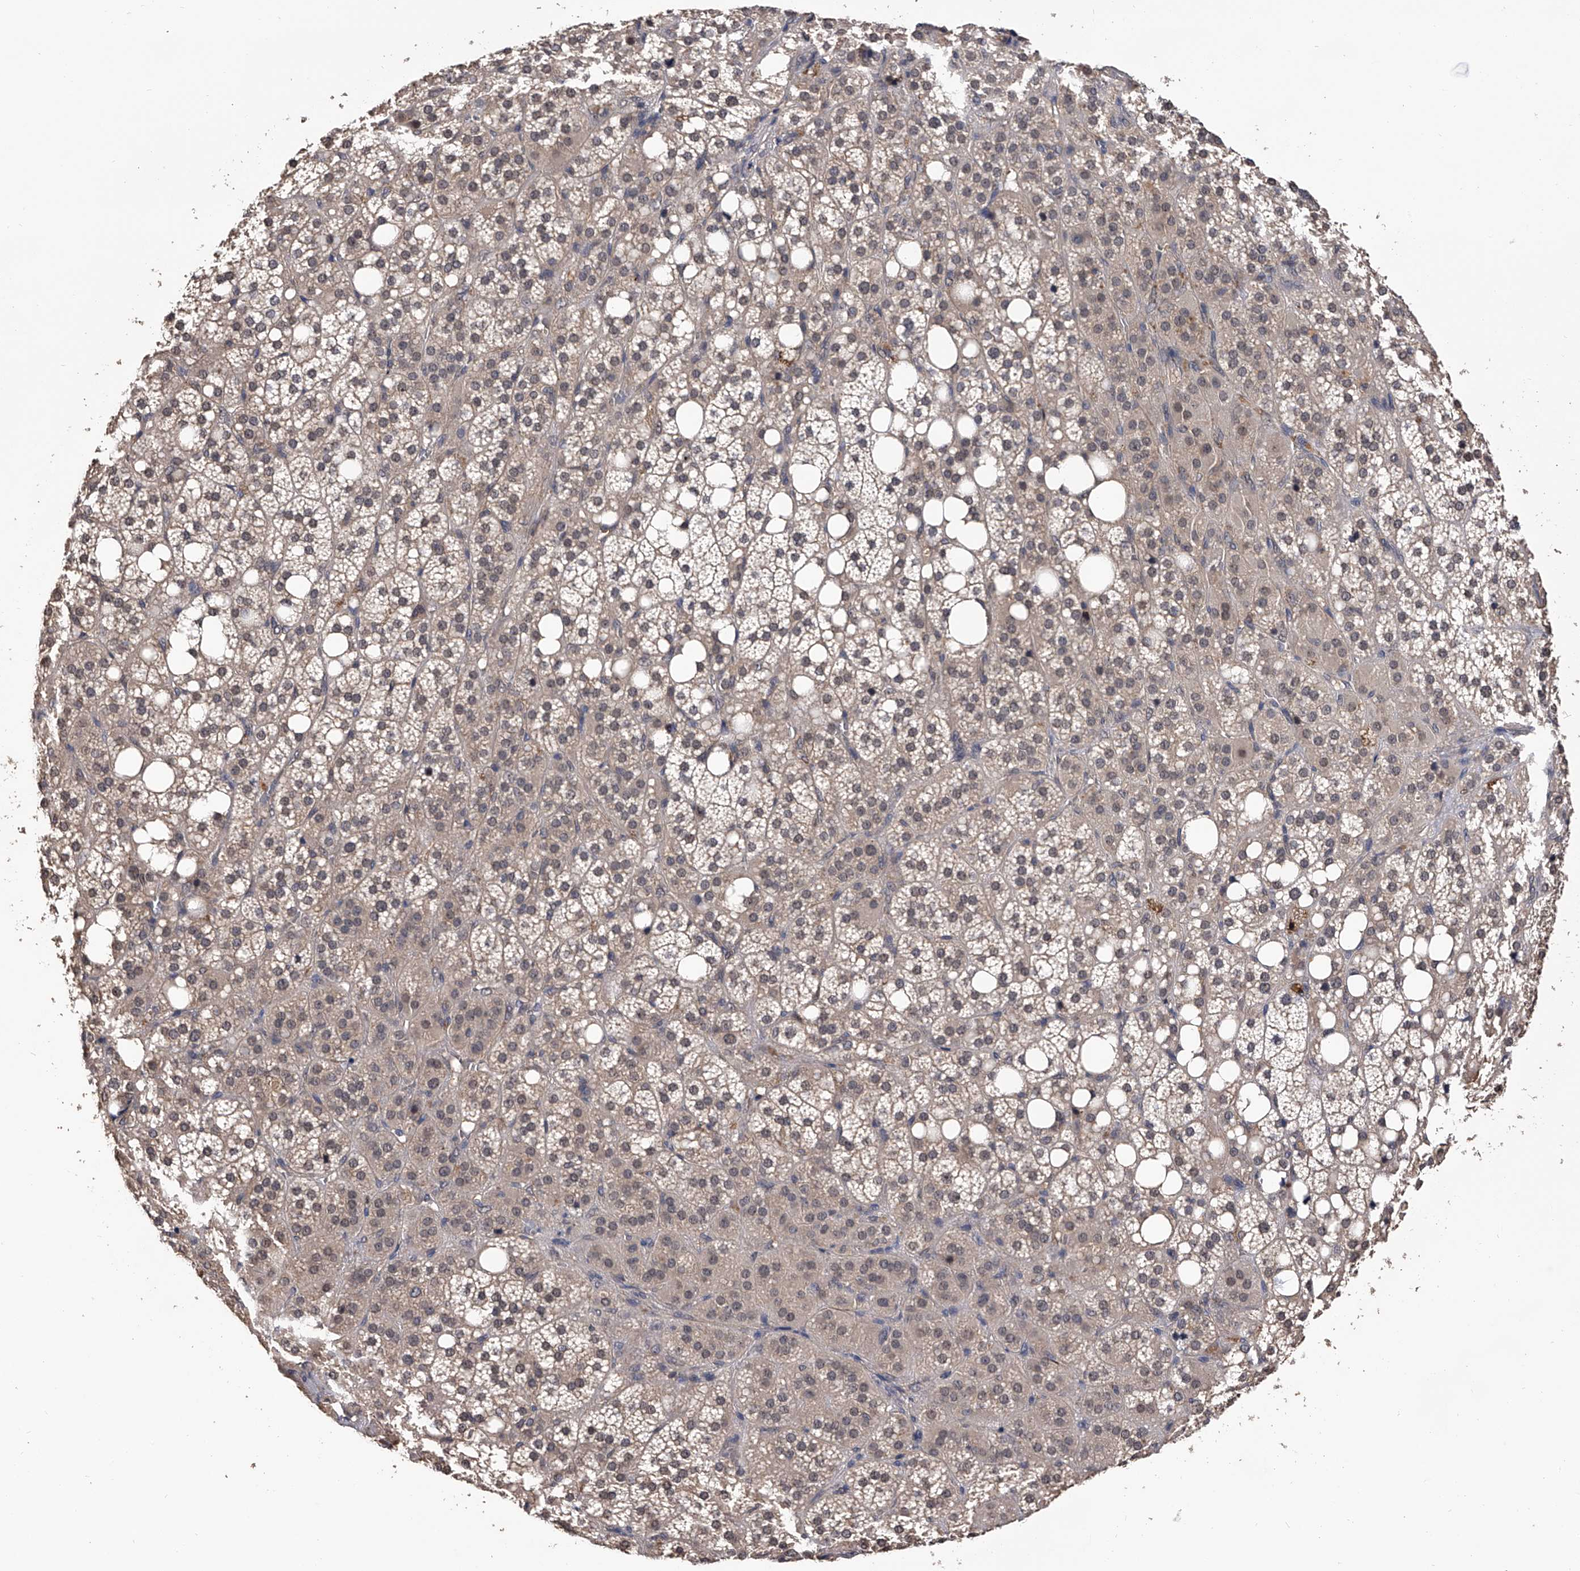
{"staining": {"intensity": "moderate", "quantity": "25%-75%", "location": "cytoplasmic/membranous,nuclear"}, "tissue": "adrenal gland", "cell_type": "Glandular cells", "image_type": "normal", "snomed": [{"axis": "morphology", "description": "Normal tissue, NOS"}, {"axis": "topography", "description": "Adrenal gland"}], "caption": "Protein expression analysis of unremarkable adrenal gland shows moderate cytoplasmic/membranous,nuclear positivity in approximately 25%-75% of glandular cells. The staining is performed using DAB brown chromogen to label protein expression. The nuclei are counter-stained blue using hematoxylin.", "gene": "EFCAB7", "patient": {"sex": "female", "age": 59}}